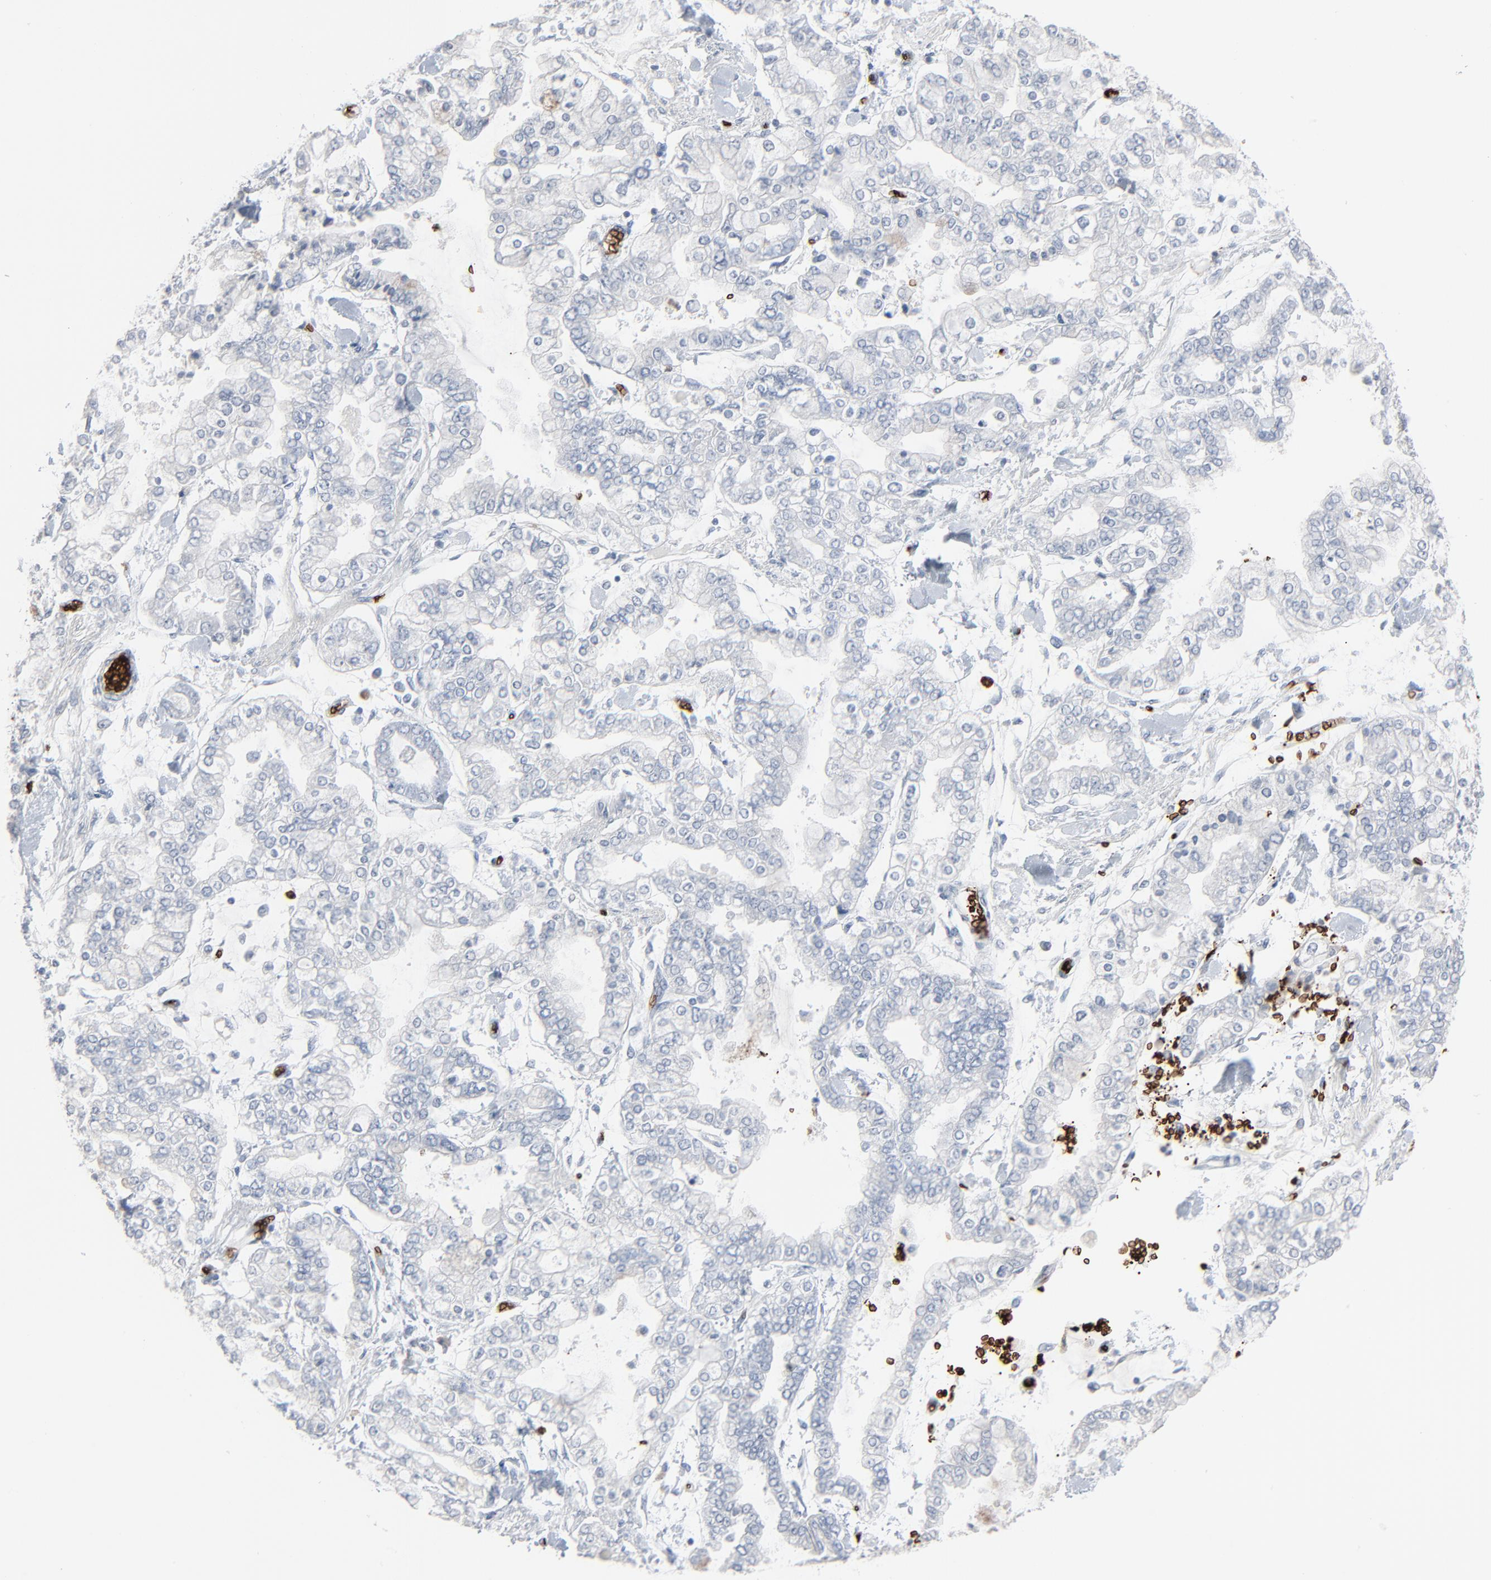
{"staining": {"intensity": "negative", "quantity": "none", "location": "none"}, "tissue": "stomach cancer", "cell_type": "Tumor cells", "image_type": "cancer", "snomed": [{"axis": "morphology", "description": "Normal tissue, NOS"}, {"axis": "morphology", "description": "Adenocarcinoma, NOS"}, {"axis": "topography", "description": "Stomach, upper"}, {"axis": "topography", "description": "Stomach"}], "caption": "There is no significant staining in tumor cells of stomach cancer. (Immunohistochemistry (ihc), brightfield microscopy, high magnification).", "gene": "SAGE1", "patient": {"sex": "male", "age": 76}}